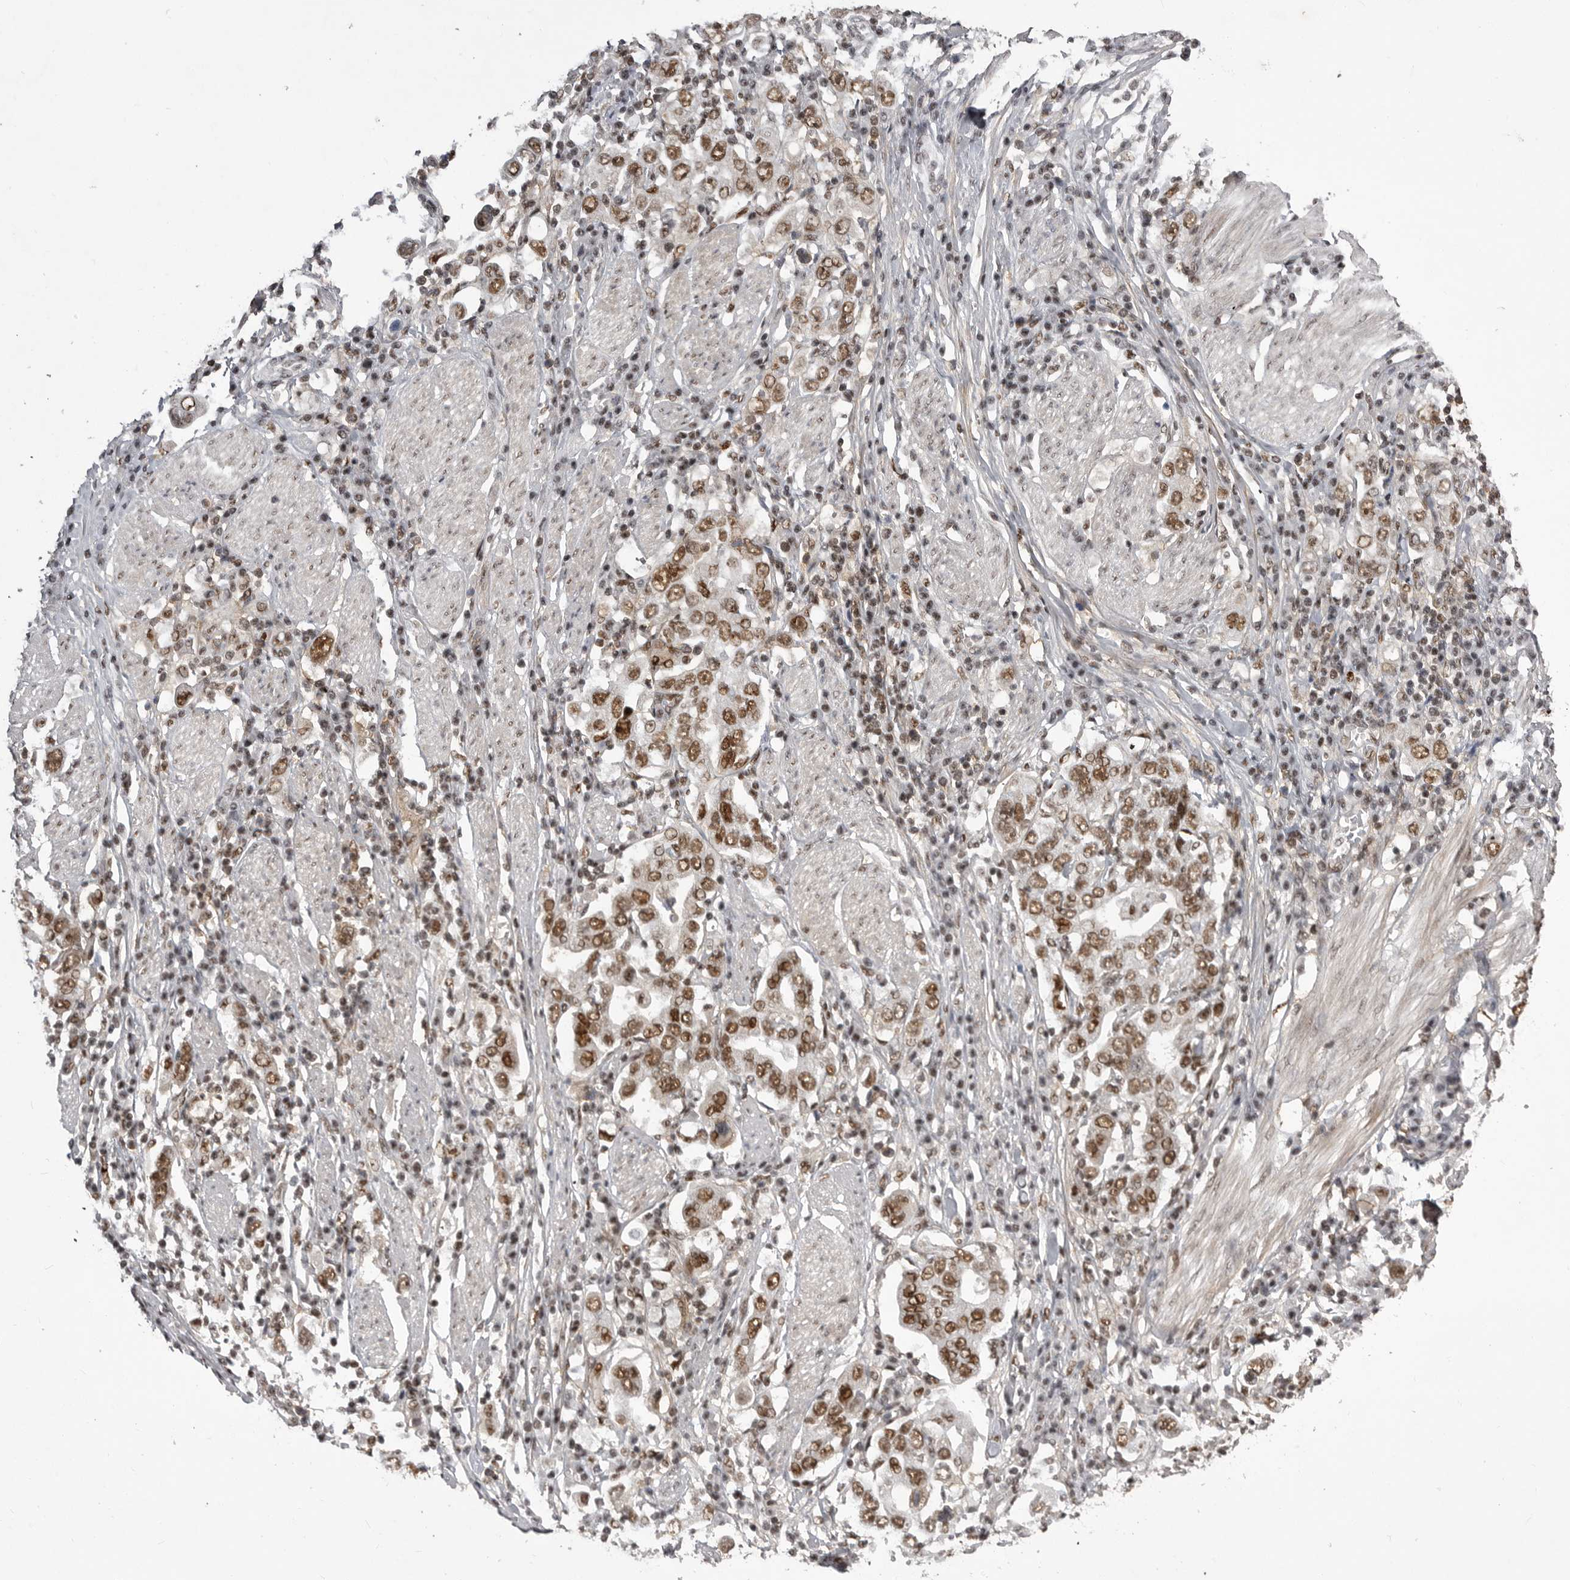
{"staining": {"intensity": "moderate", "quantity": ">75%", "location": "nuclear"}, "tissue": "stomach cancer", "cell_type": "Tumor cells", "image_type": "cancer", "snomed": [{"axis": "morphology", "description": "Adenocarcinoma, NOS"}, {"axis": "topography", "description": "Stomach, upper"}], "caption": "Immunohistochemistry staining of adenocarcinoma (stomach), which exhibits medium levels of moderate nuclear staining in about >75% of tumor cells indicating moderate nuclear protein expression. The staining was performed using DAB (brown) for protein detection and nuclei were counterstained in hematoxylin (blue).", "gene": "PPP1R8", "patient": {"sex": "male", "age": 62}}